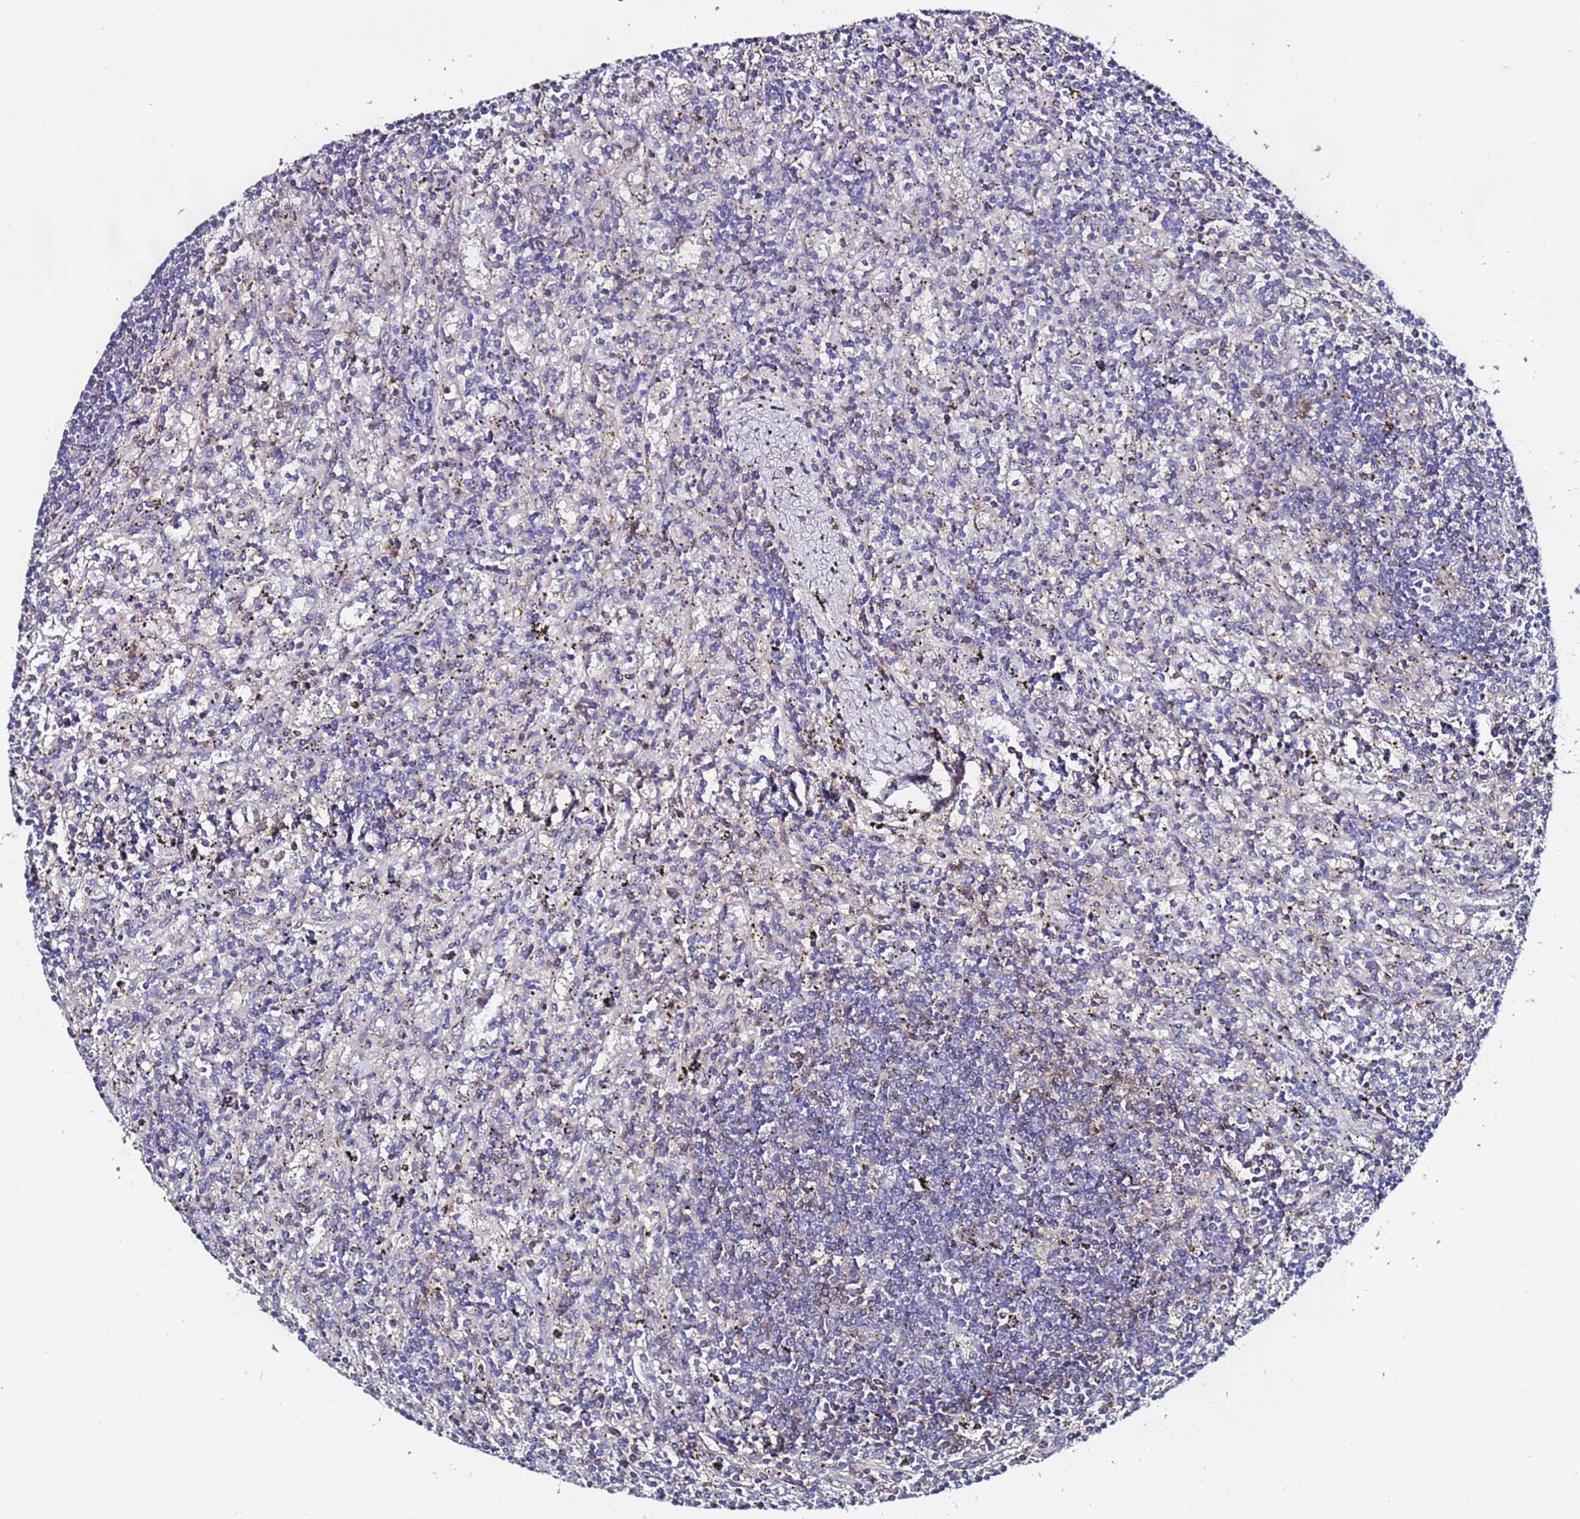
{"staining": {"intensity": "negative", "quantity": "none", "location": "none"}, "tissue": "lymphoma", "cell_type": "Tumor cells", "image_type": "cancer", "snomed": [{"axis": "morphology", "description": "Malignant lymphoma, non-Hodgkin's type, Low grade"}, {"axis": "topography", "description": "Spleen"}], "caption": "The micrograph exhibits no significant staining in tumor cells of malignant lymphoma, non-Hodgkin's type (low-grade). The staining is performed using DAB brown chromogen with nuclei counter-stained in using hematoxylin.", "gene": "TENM3", "patient": {"sex": "male", "age": 76}}